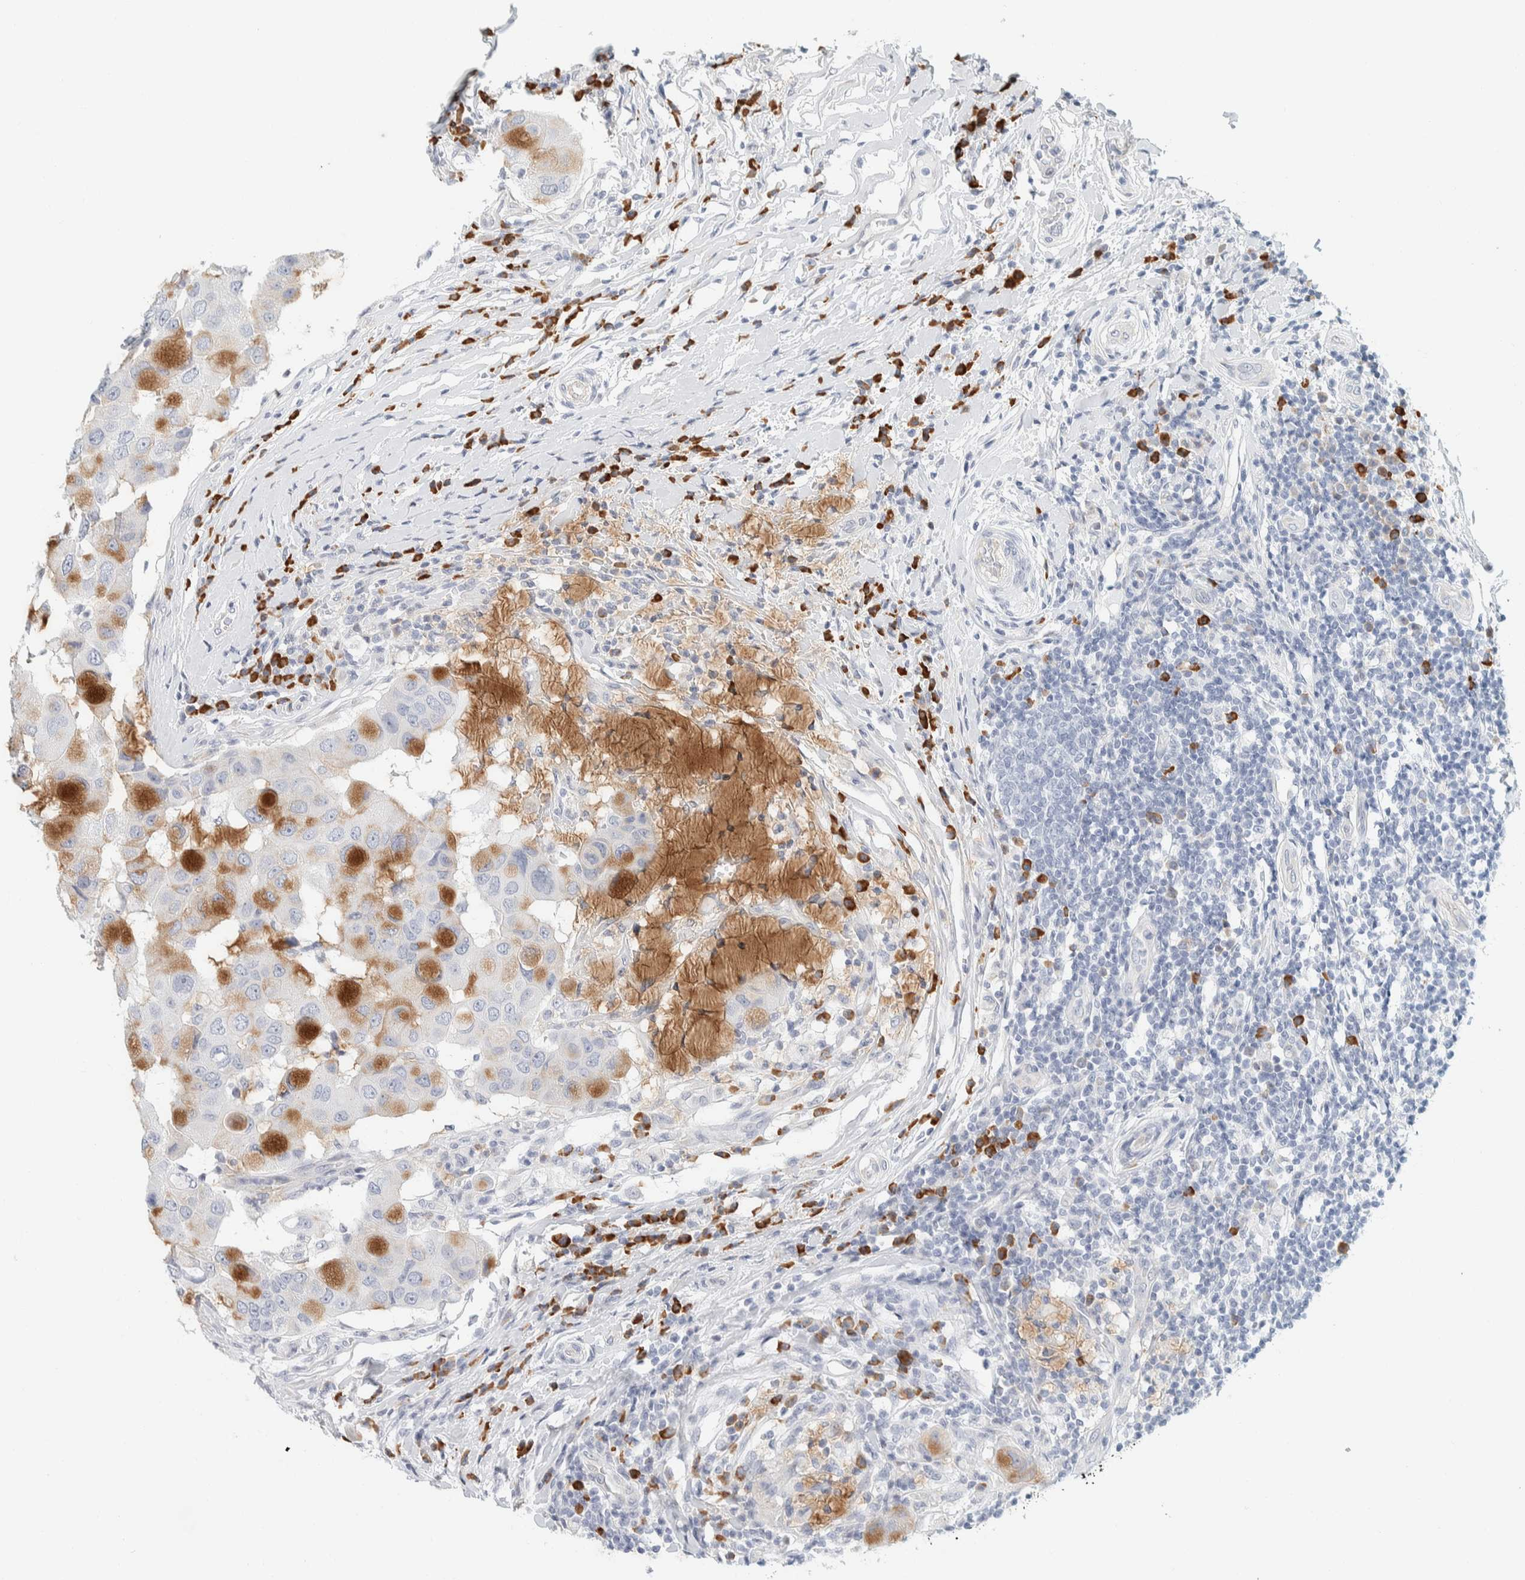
{"staining": {"intensity": "moderate", "quantity": "25%-75%", "location": "cytoplasmic/membranous"}, "tissue": "breast cancer", "cell_type": "Tumor cells", "image_type": "cancer", "snomed": [{"axis": "morphology", "description": "Duct carcinoma"}, {"axis": "topography", "description": "Breast"}], "caption": "Brown immunohistochemical staining in human breast cancer shows moderate cytoplasmic/membranous staining in approximately 25%-75% of tumor cells.", "gene": "ARHGAP27", "patient": {"sex": "female", "age": 27}}